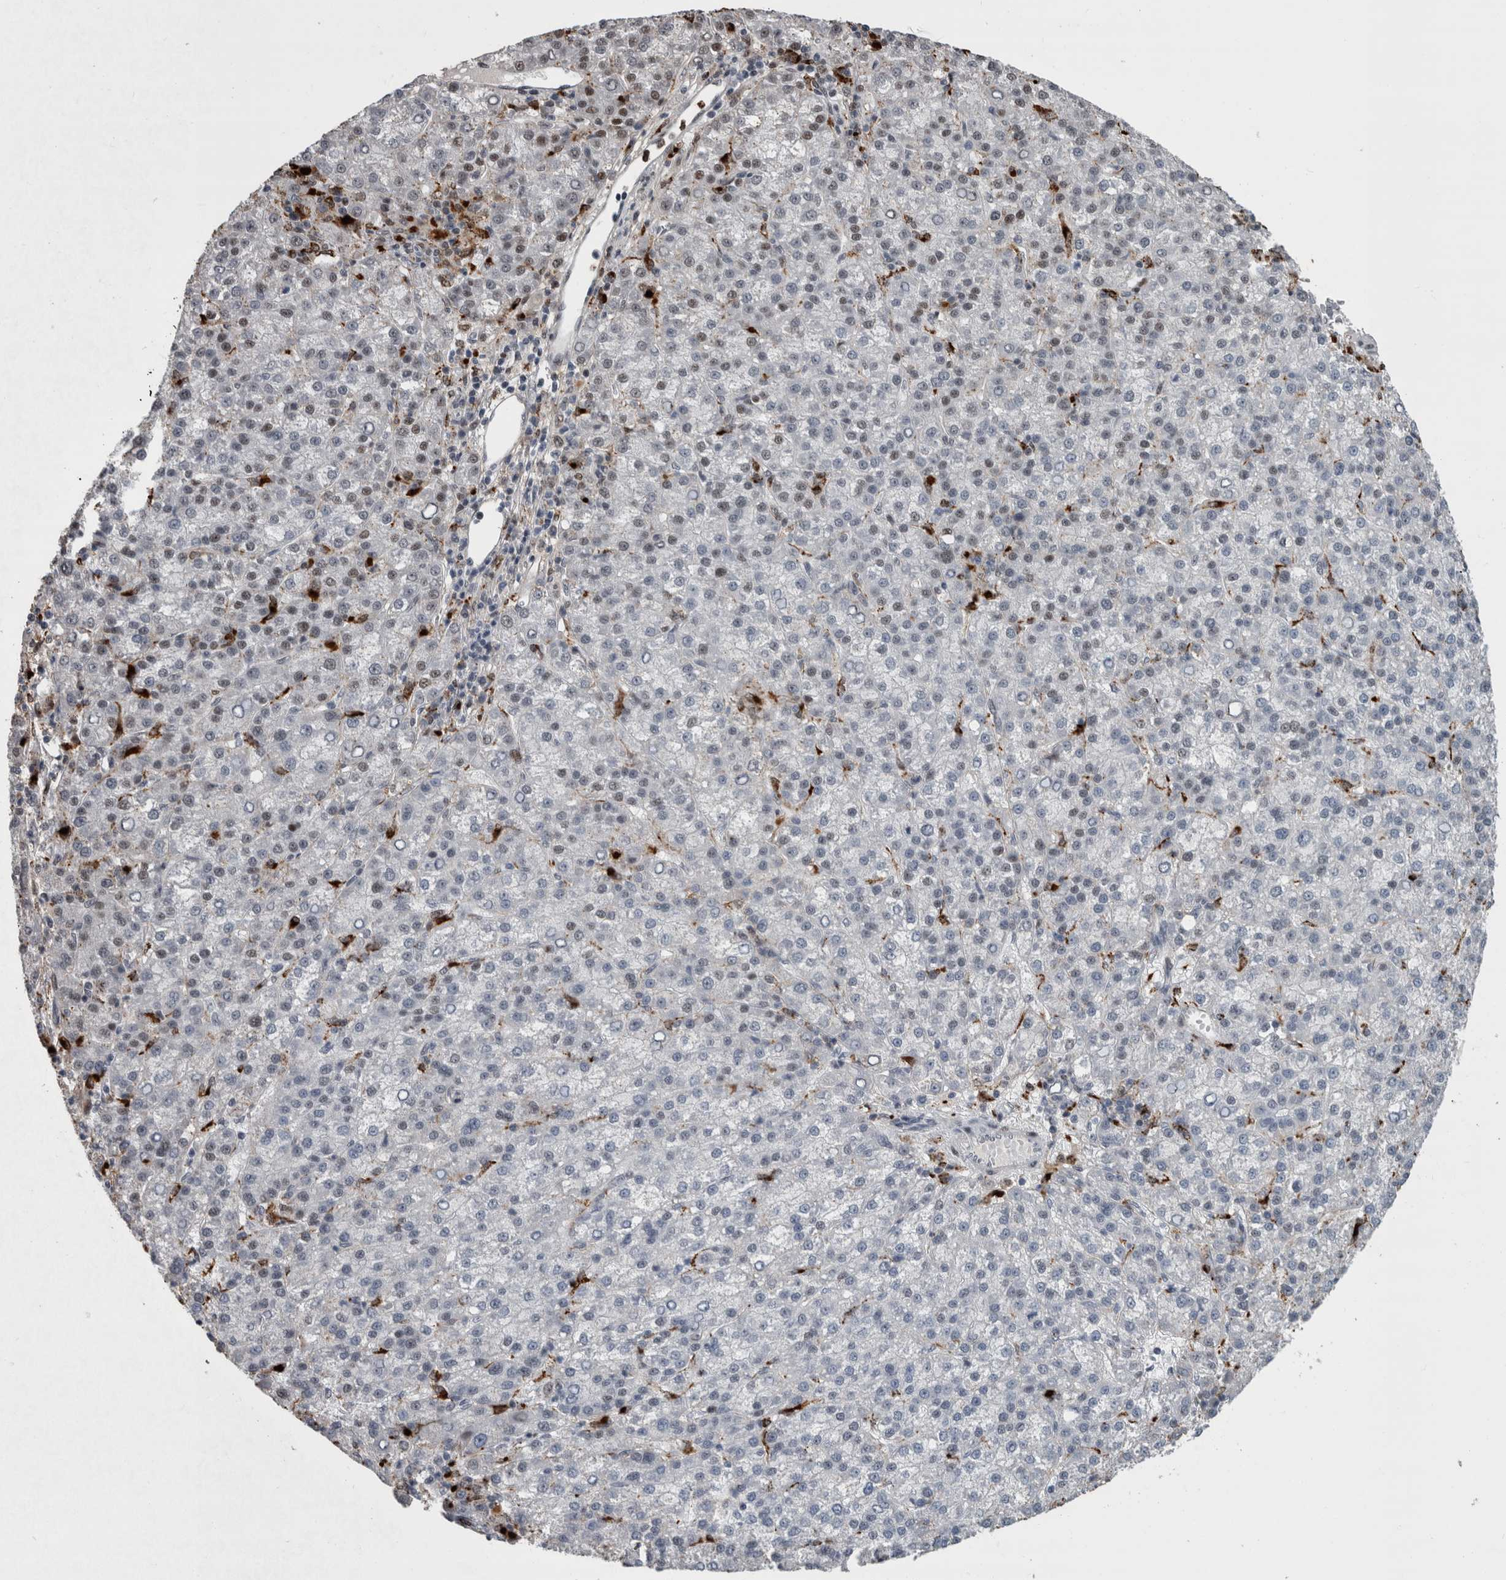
{"staining": {"intensity": "negative", "quantity": "none", "location": "none"}, "tissue": "liver cancer", "cell_type": "Tumor cells", "image_type": "cancer", "snomed": [{"axis": "morphology", "description": "Carcinoma, Hepatocellular, NOS"}, {"axis": "topography", "description": "Liver"}], "caption": "Tumor cells show no significant protein positivity in liver cancer (hepatocellular carcinoma). (DAB (3,3'-diaminobenzidine) immunohistochemistry (IHC) visualized using brightfield microscopy, high magnification).", "gene": "POLD2", "patient": {"sex": "female", "age": 58}}